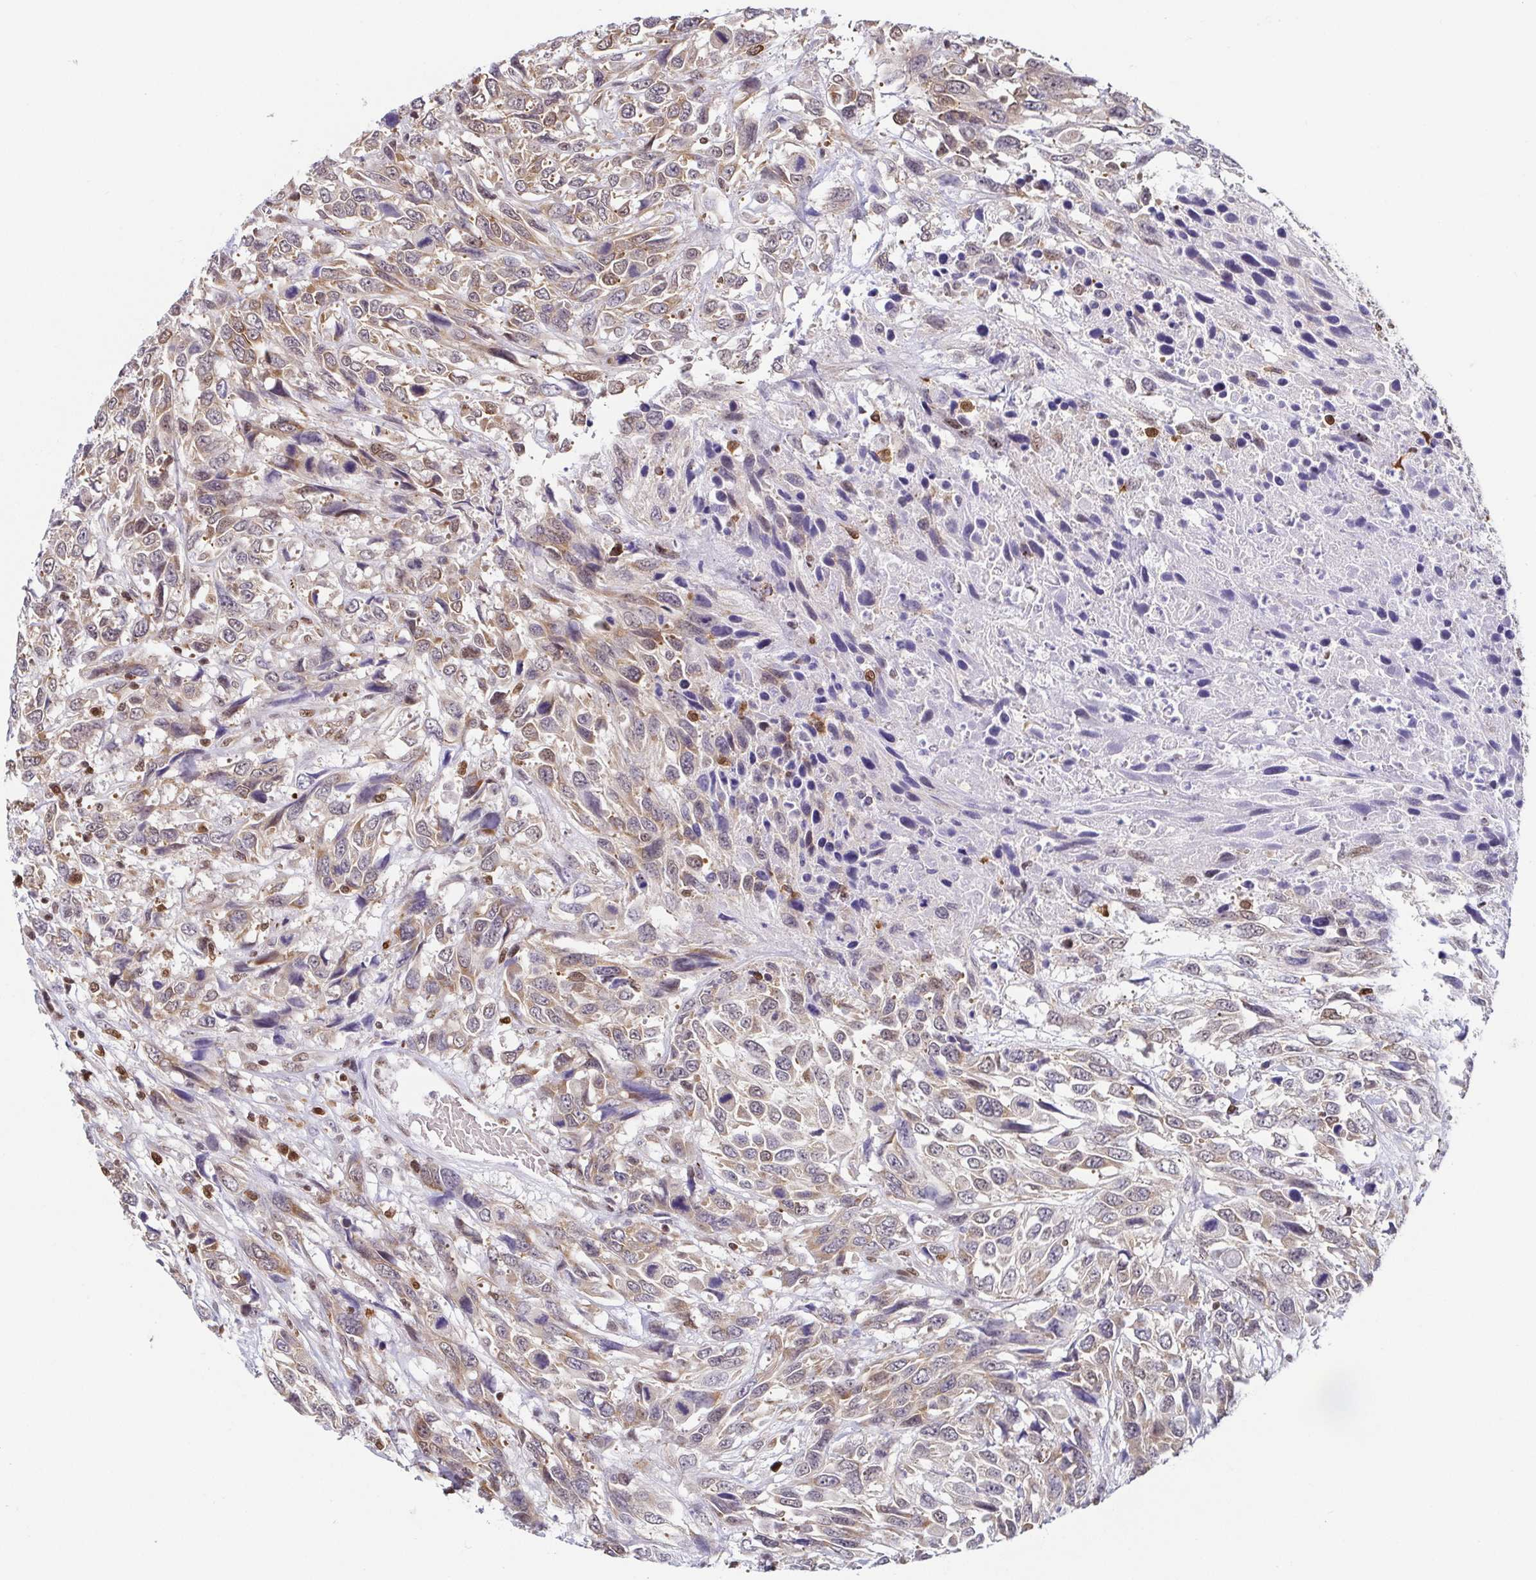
{"staining": {"intensity": "weak", "quantity": "25%-75%", "location": "cytoplasmic/membranous"}, "tissue": "urothelial cancer", "cell_type": "Tumor cells", "image_type": "cancer", "snomed": [{"axis": "morphology", "description": "Urothelial carcinoma, High grade"}, {"axis": "topography", "description": "Urinary bladder"}], "caption": "Immunohistochemical staining of human urothelial cancer shows low levels of weak cytoplasmic/membranous protein staining in approximately 25%-75% of tumor cells.", "gene": "EWSR1", "patient": {"sex": "female", "age": 70}}